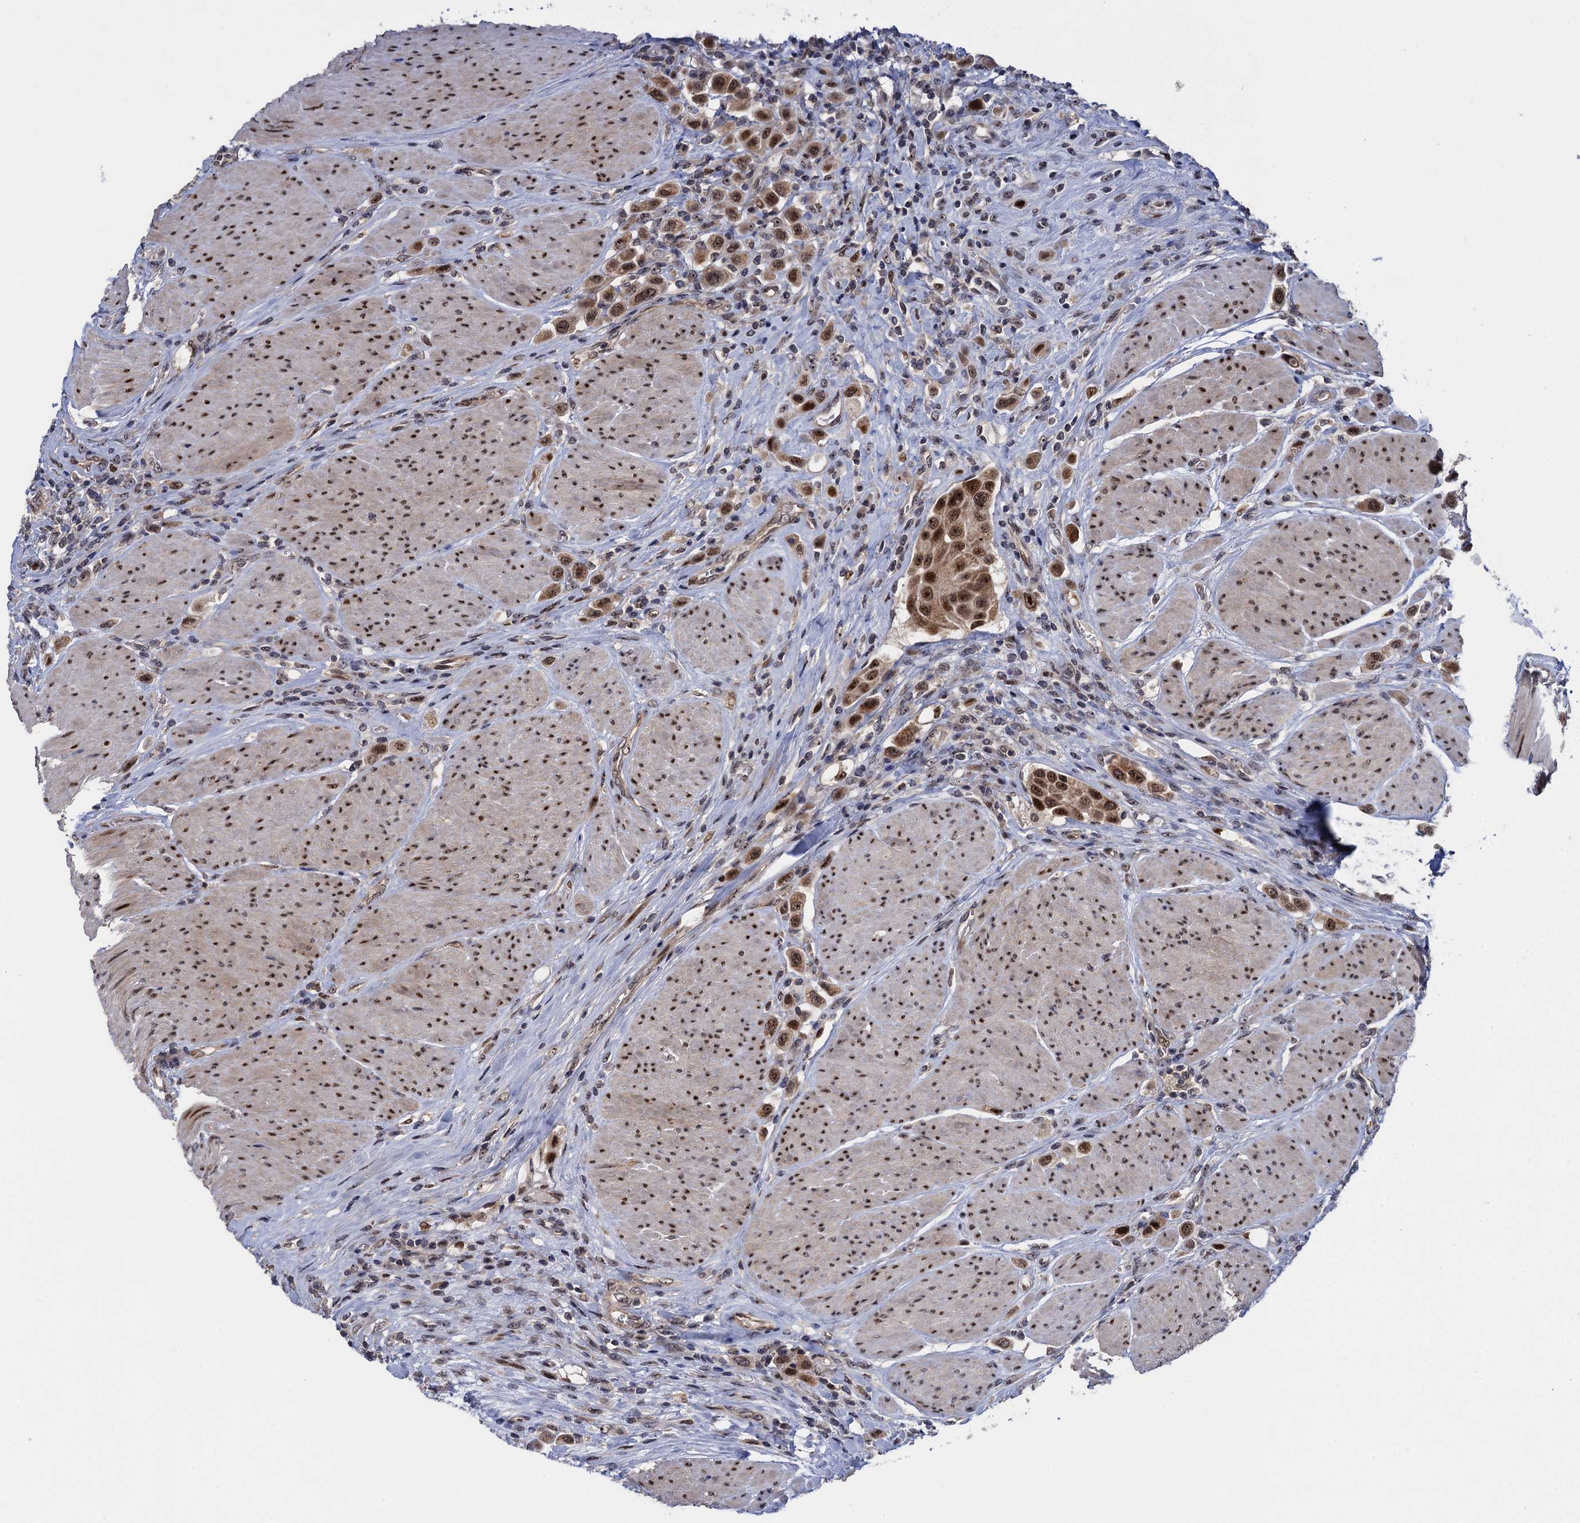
{"staining": {"intensity": "moderate", "quantity": ">75%", "location": "cytoplasmic/membranous,nuclear"}, "tissue": "urothelial cancer", "cell_type": "Tumor cells", "image_type": "cancer", "snomed": [{"axis": "morphology", "description": "Urothelial carcinoma, High grade"}, {"axis": "topography", "description": "Urinary bladder"}], "caption": "Tumor cells show moderate cytoplasmic/membranous and nuclear staining in approximately >75% of cells in high-grade urothelial carcinoma. Using DAB (brown) and hematoxylin (blue) stains, captured at high magnification using brightfield microscopy.", "gene": "ZAR1L", "patient": {"sex": "male", "age": 50}}